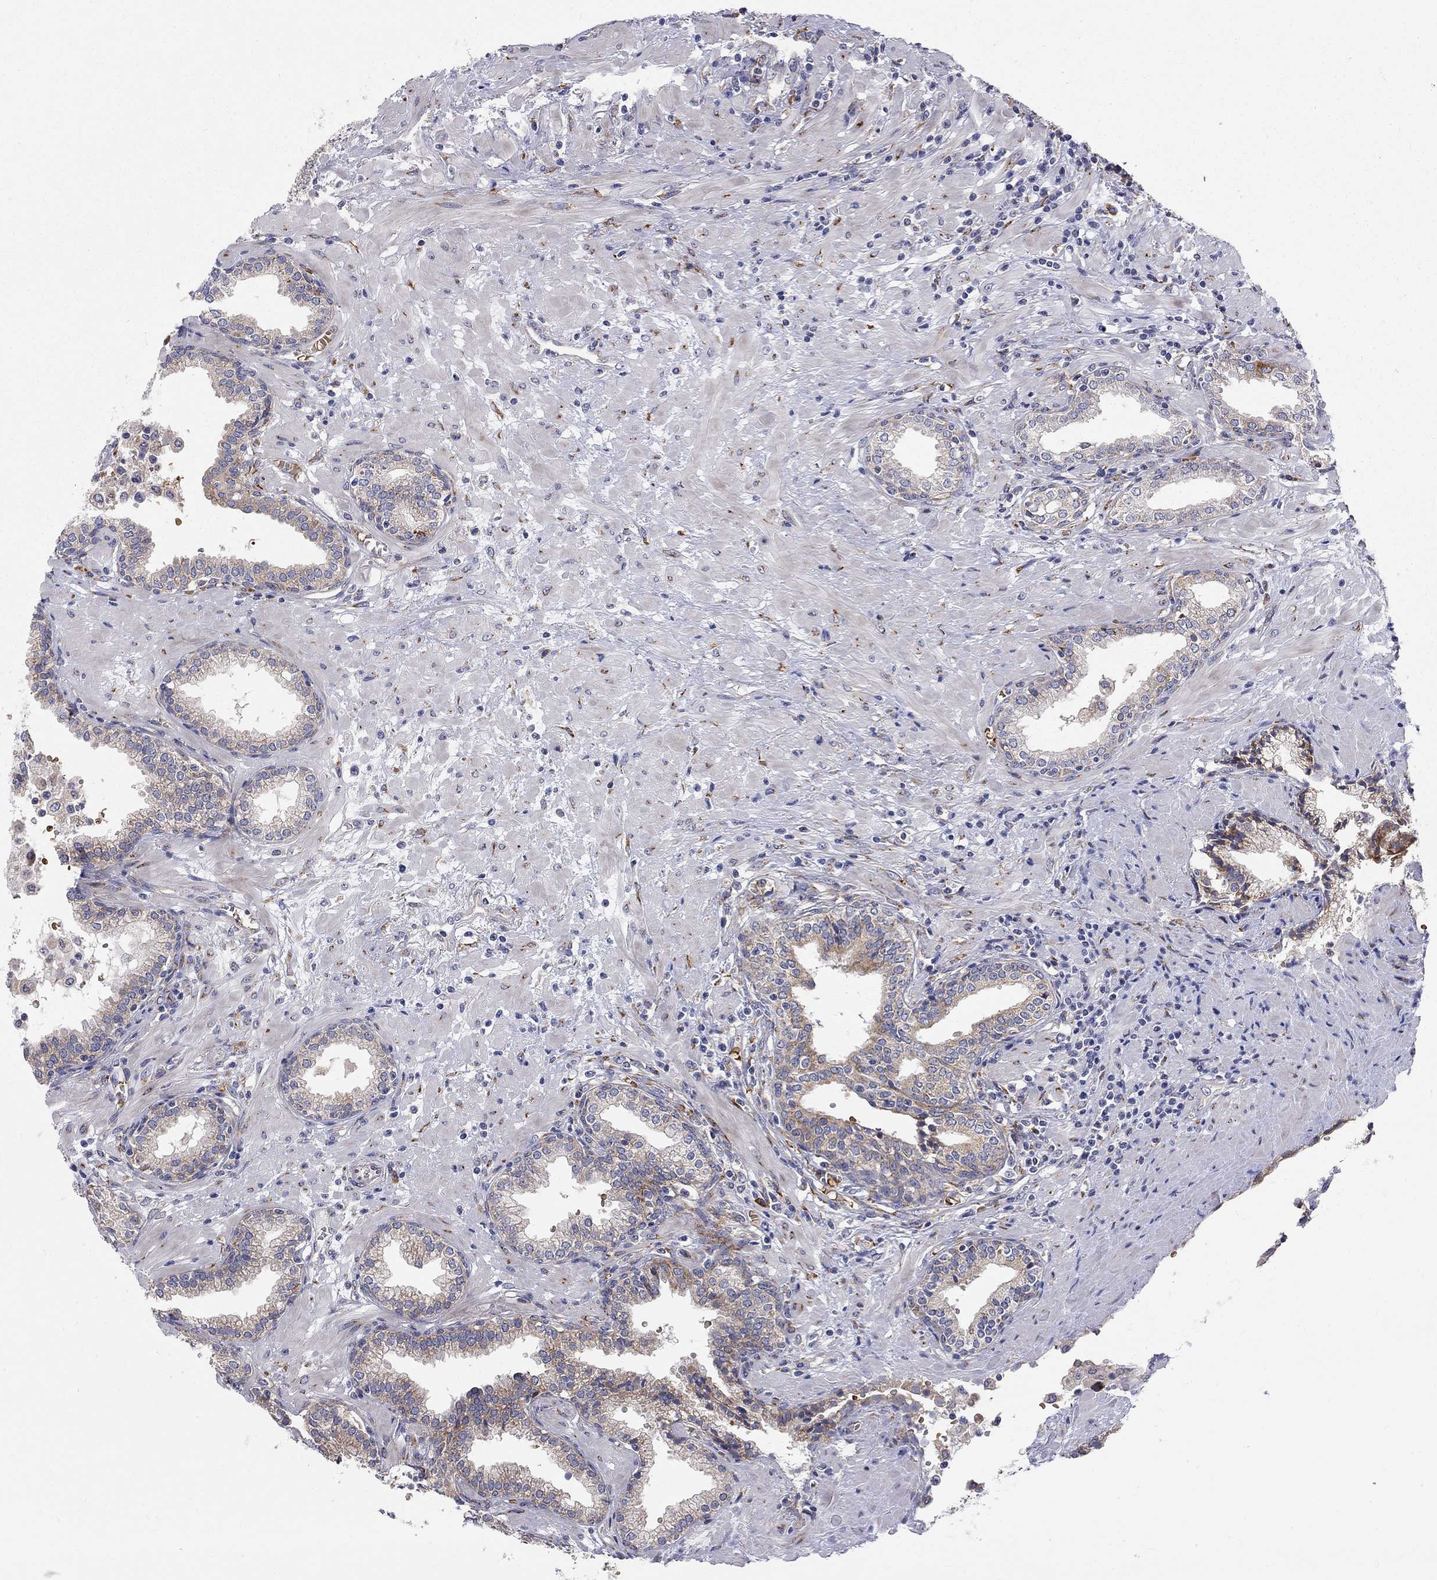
{"staining": {"intensity": "weak", "quantity": "25%-75%", "location": "cytoplasmic/membranous"}, "tissue": "prostate", "cell_type": "Glandular cells", "image_type": "normal", "snomed": [{"axis": "morphology", "description": "Normal tissue, NOS"}, {"axis": "topography", "description": "Prostate"}], "caption": "An image of prostate stained for a protein displays weak cytoplasmic/membranous brown staining in glandular cells. Nuclei are stained in blue.", "gene": "CASTOR1", "patient": {"sex": "male", "age": 64}}